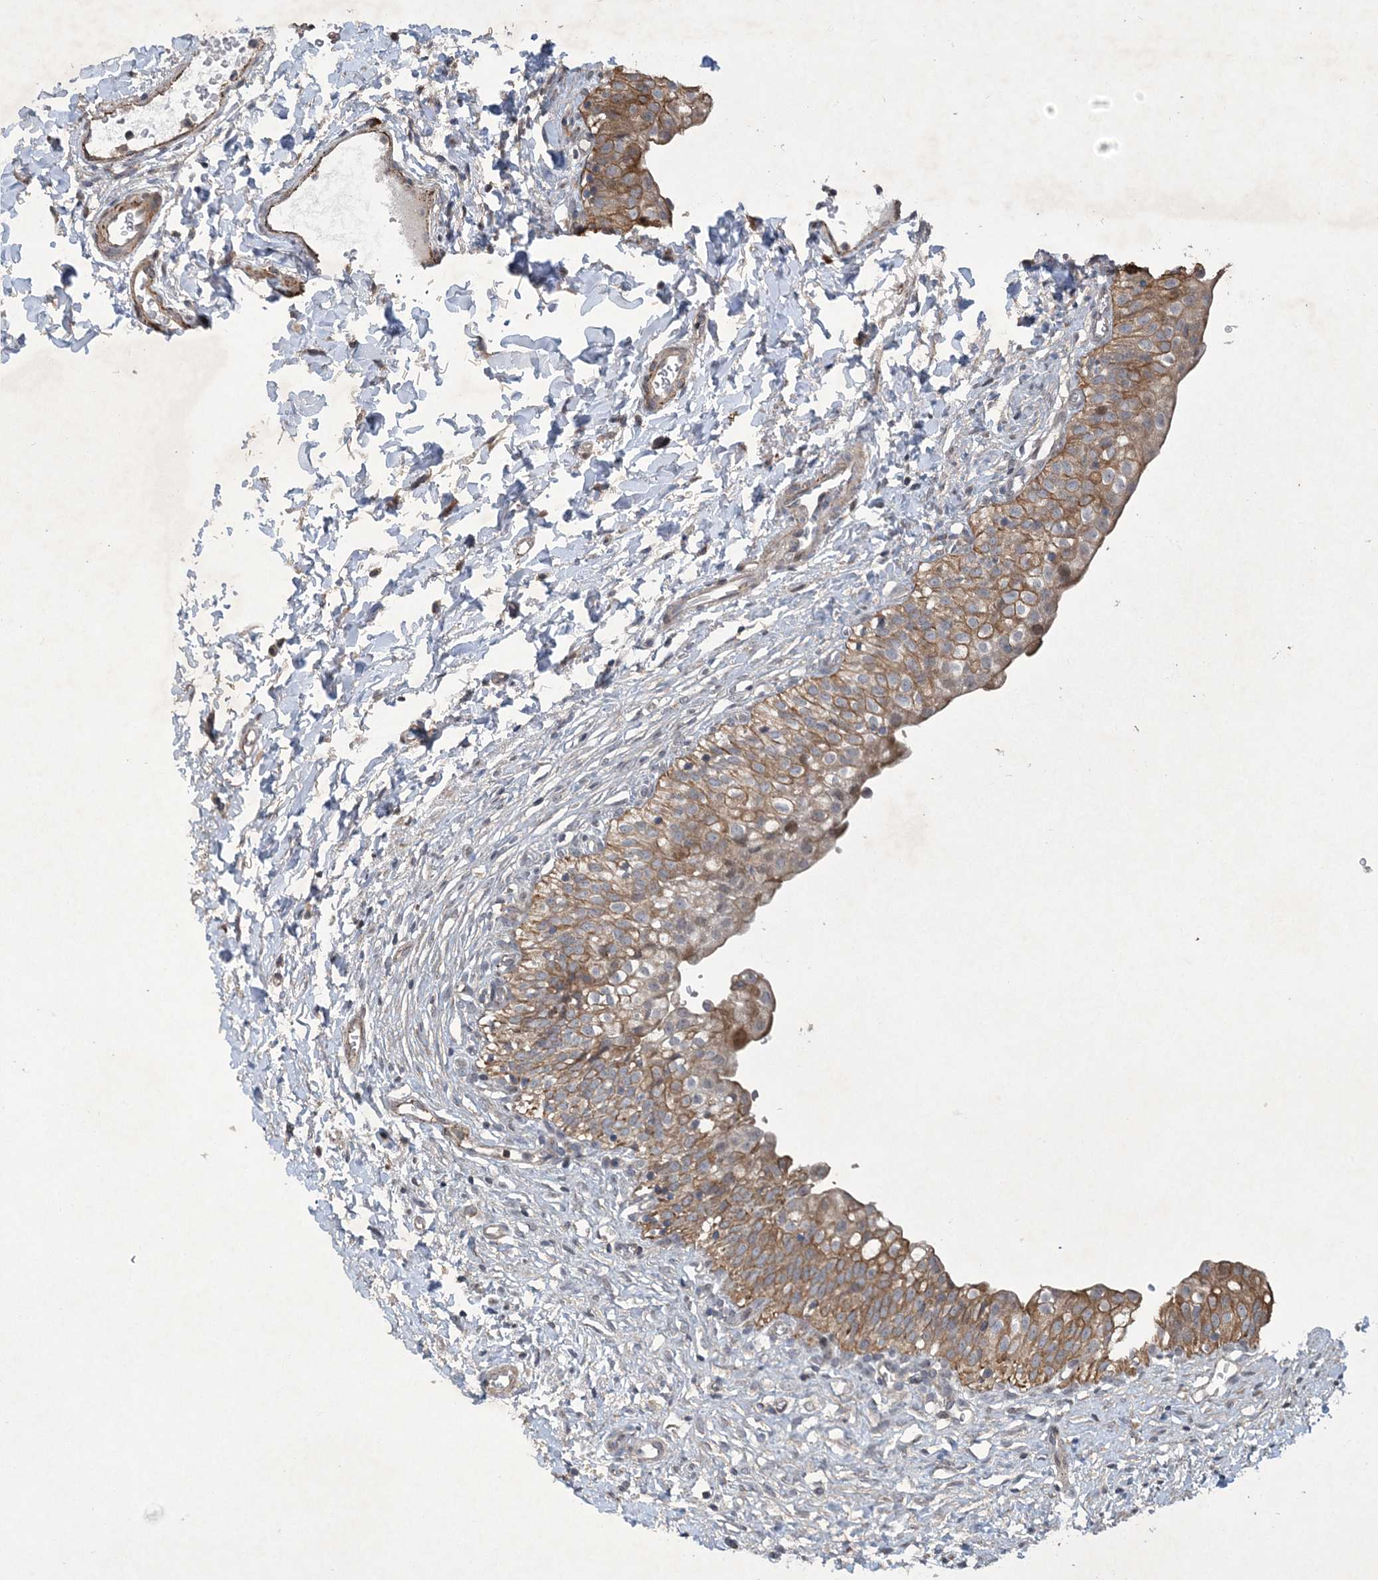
{"staining": {"intensity": "moderate", "quantity": "25%-75%", "location": "cytoplasmic/membranous"}, "tissue": "urinary bladder", "cell_type": "Urothelial cells", "image_type": "normal", "snomed": [{"axis": "morphology", "description": "Normal tissue, NOS"}, {"axis": "topography", "description": "Urinary bladder"}], "caption": "The histopathology image displays staining of benign urinary bladder, revealing moderate cytoplasmic/membranous protein positivity (brown color) within urothelial cells. Ihc stains the protein in brown and the nuclei are stained blue.", "gene": "N4BP2", "patient": {"sex": "male", "age": 55}}